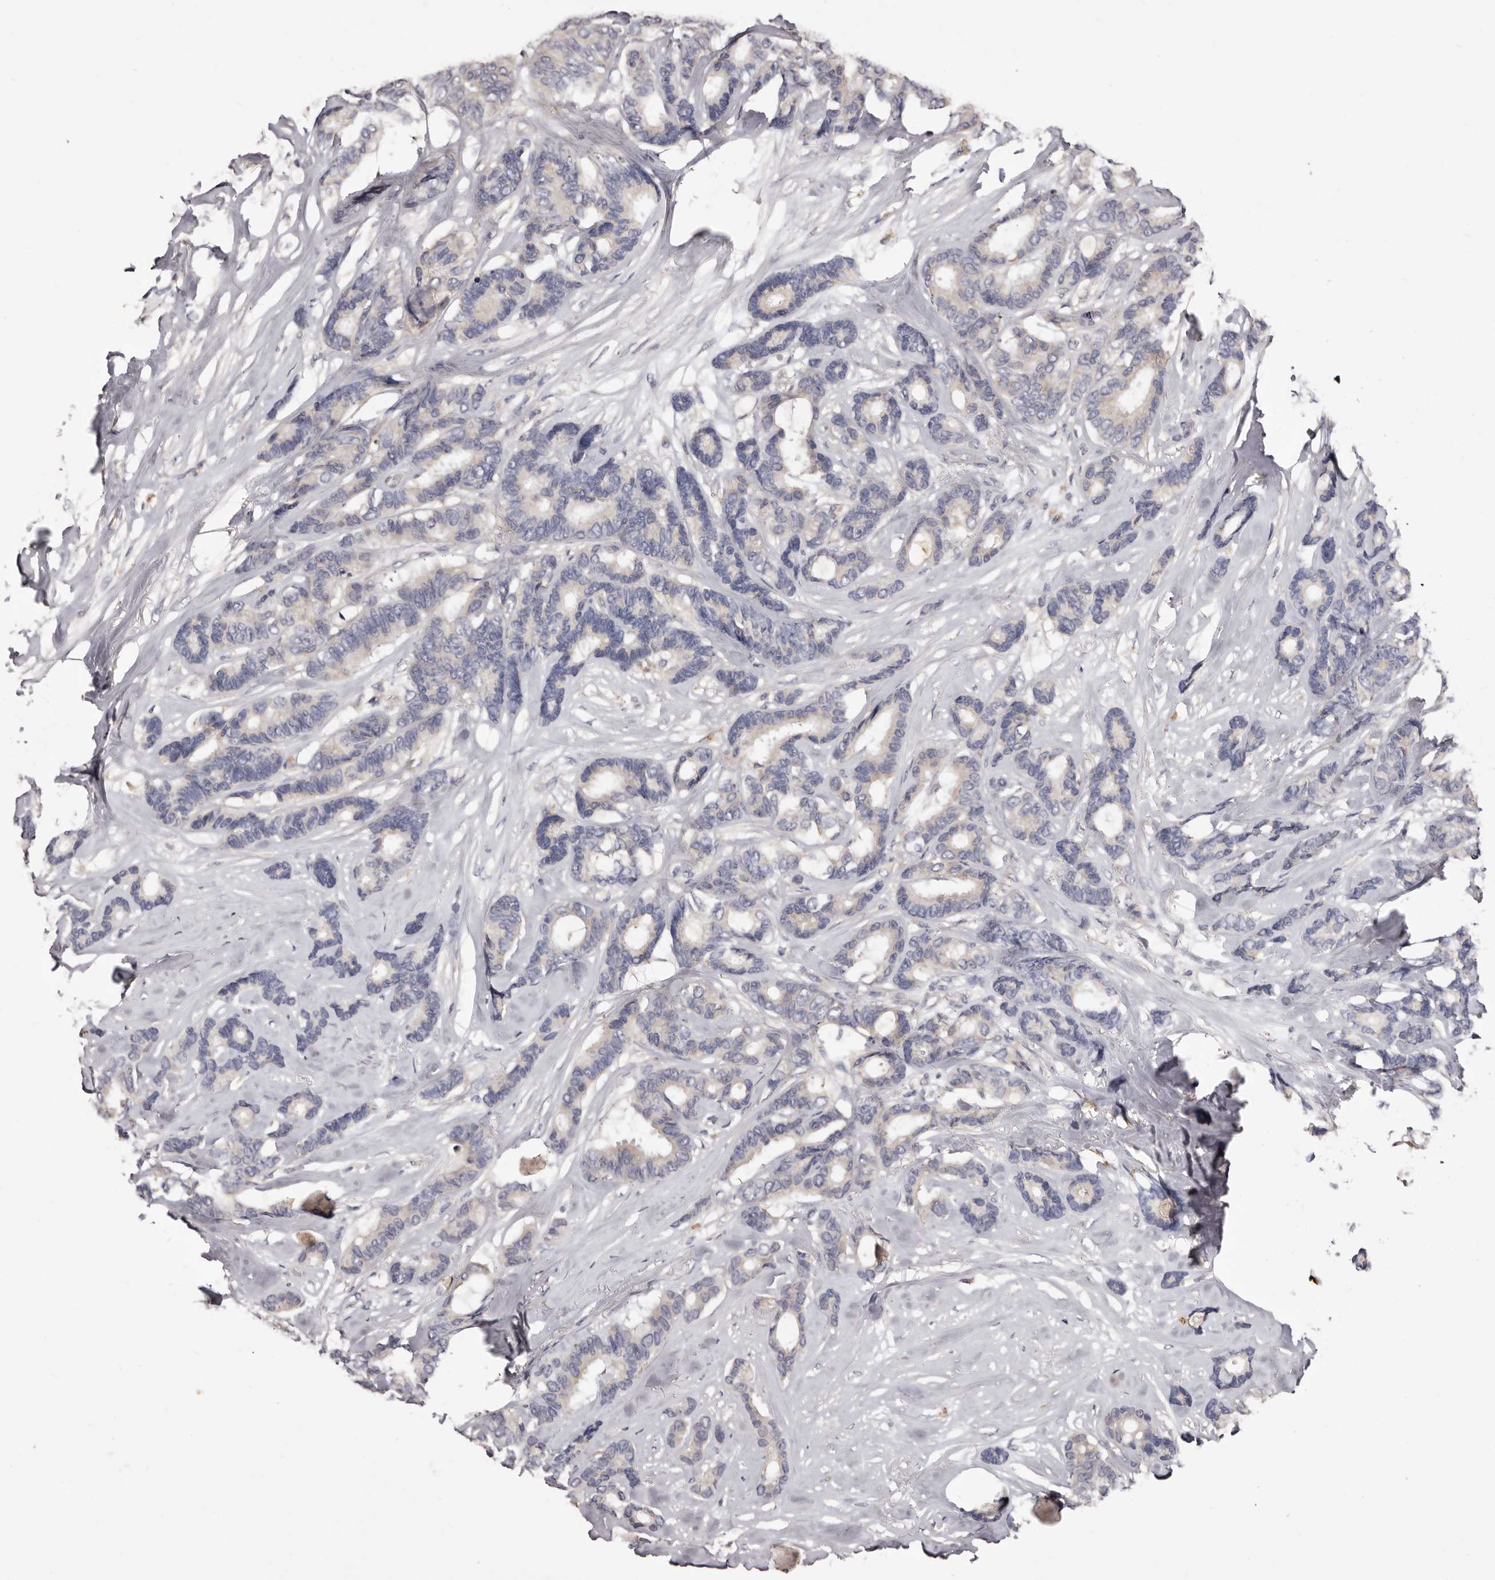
{"staining": {"intensity": "negative", "quantity": "none", "location": "none"}, "tissue": "breast cancer", "cell_type": "Tumor cells", "image_type": "cancer", "snomed": [{"axis": "morphology", "description": "Duct carcinoma"}, {"axis": "topography", "description": "Breast"}], "caption": "This is a histopathology image of immunohistochemistry staining of invasive ductal carcinoma (breast), which shows no staining in tumor cells. Nuclei are stained in blue.", "gene": "ETNK1", "patient": {"sex": "female", "age": 87}}